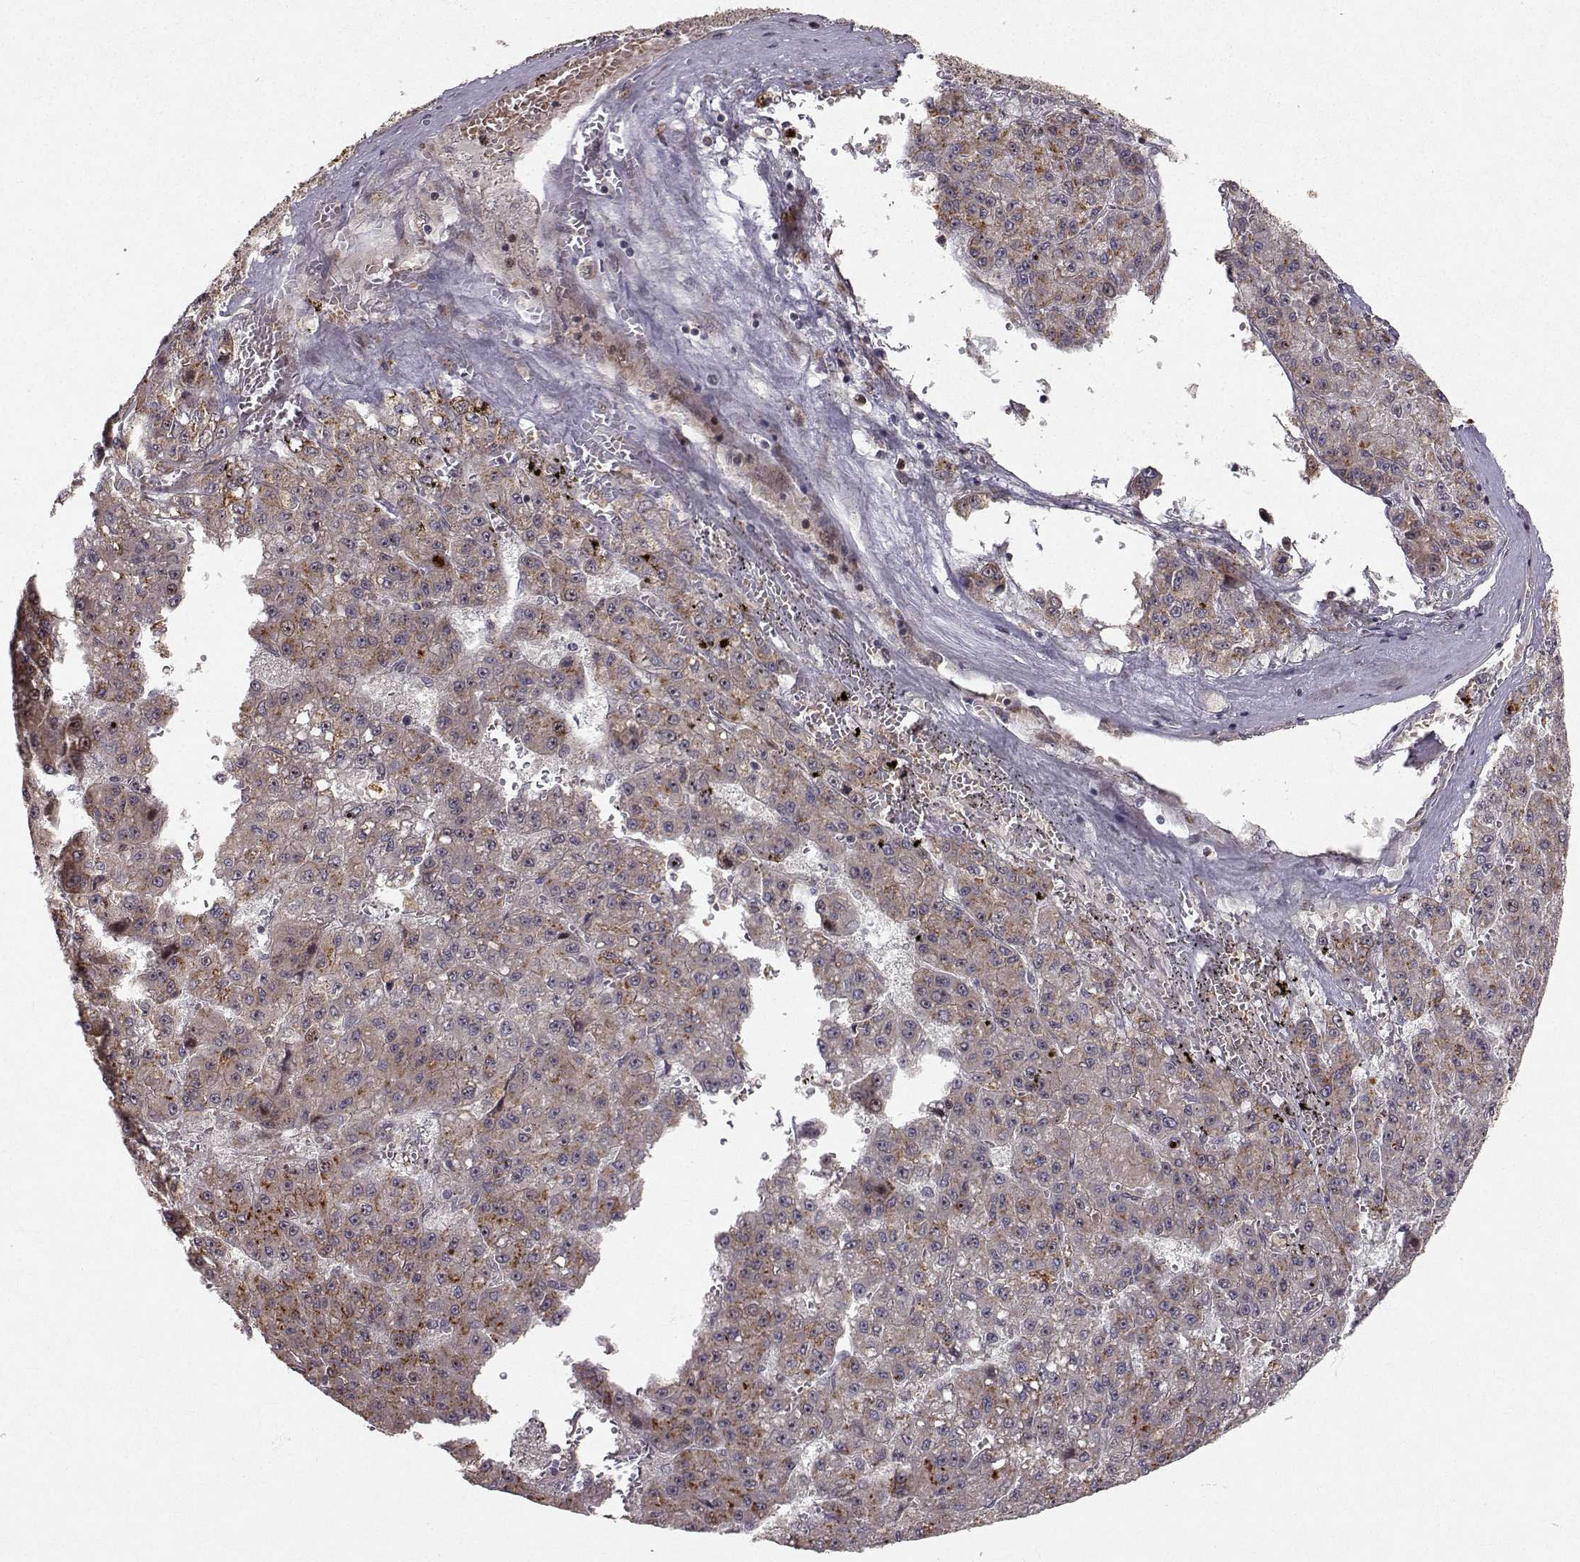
{"staining": {"intensity": "moderate", "quantity": "<25%", "location": "cytoplasmic/membranous"}, "tissue": "liver cancer", "cell_type": "Tumor cells", "image_type": "cancer", "snomed": [{"axis": "morphology", "description": "Carcinoma, Hepatocellular, NOS"}, {"axis": "topography", "description": "Liver"}], "caption": "DAB (3,3'-diaminobenzidine) immunohistochemical staining of human liver hepatocellular carcinoma displays moderate cytoplasmic/membranous protein positivity in about <25% of tumor cells.", "gene": "APC", "patient": {"sex": "male", "age": 70}}